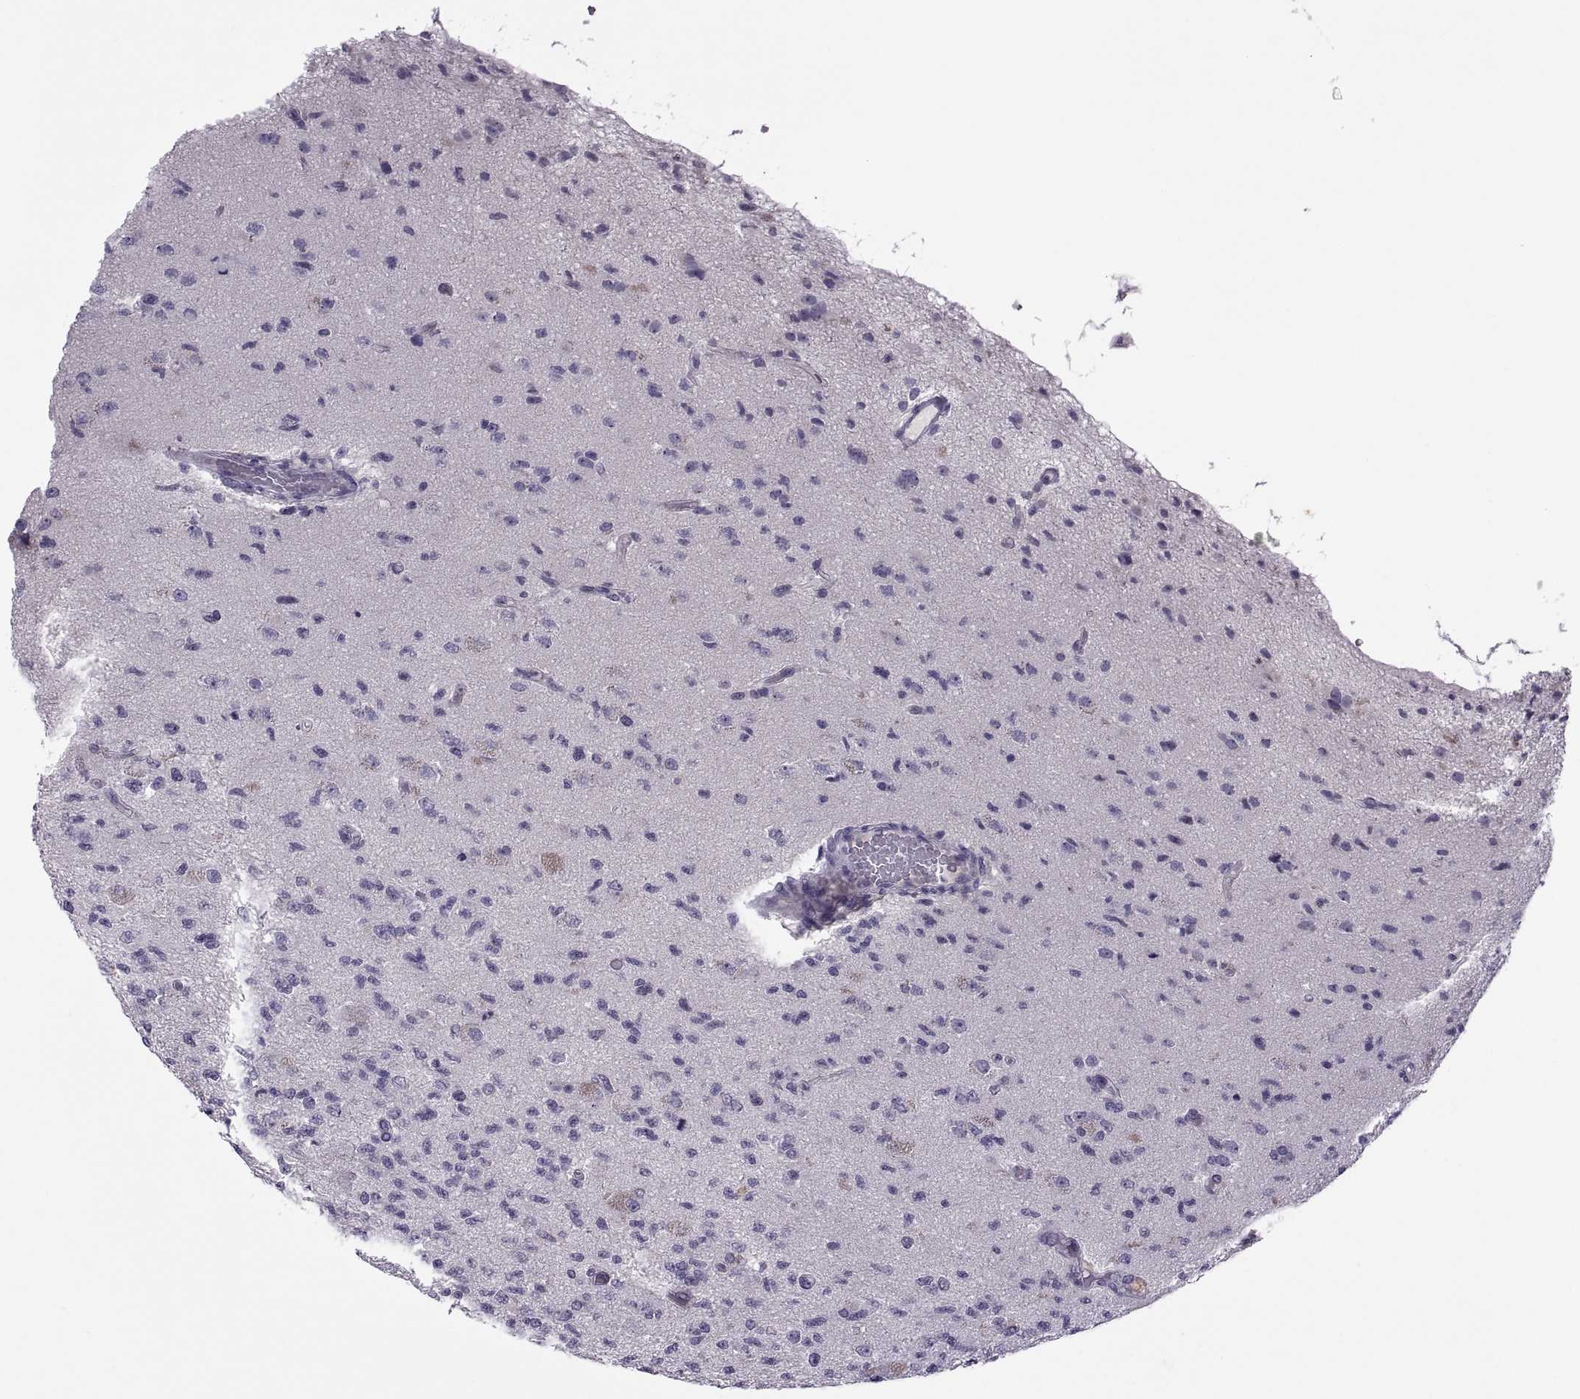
{"staining": {"intensity": "negative", "quantity": "none", "location": "none"}, "tissue": "glioma", "cell_type": "Tumor cells", "image_type": "cancer", "snomed": [{"axis": "morphology", "description": "Glioma, malignant, High grade"}, {"axis": "topography", "description": "Brain"}], "caption": "Human malignant glioma (high-grade) stained for a protein using immunohistochemistry (IHC) reveals no positivity in tumor cells.", "gene": "MAGEB1", "patient": {"sex": "male", "age": 56}}